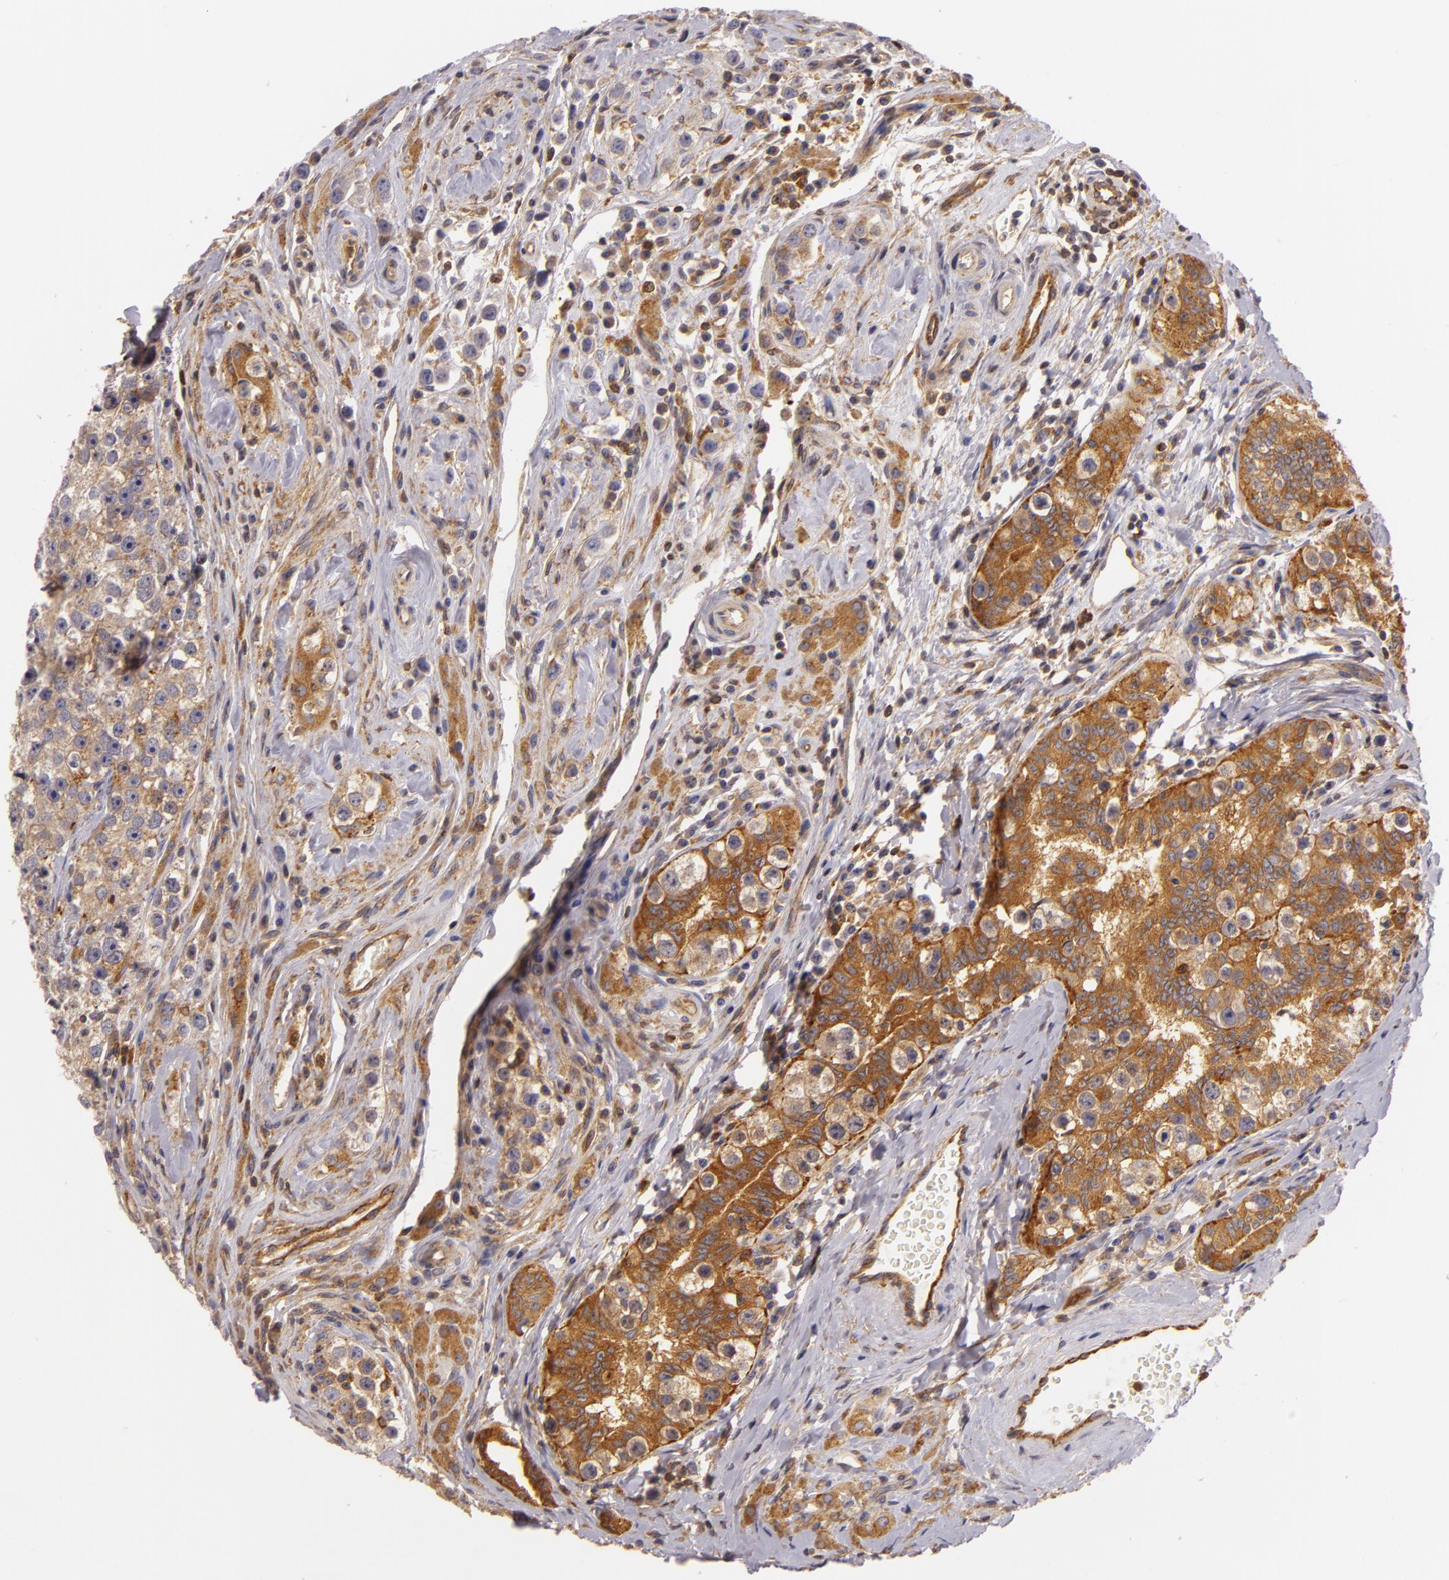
{"staining": {"intensity": "strong", "quantity": ">75%", "location": "cytoplasmic/membranous"}, "tissue": "testis cancer", "cell_type": "Tumor cells", "image_type": "cancer", "snomed": [{"axis": "morphology", "description": "Seminoma, NOS"}, {"axis": "topography", "description": "Testis"}], "caption": "The photomicrograph displays a brown stain indicating the presence of a protein in the cytoplasmic/membranous of tumor cells in seminoma (testis).", "gene": "TOM1", "patient": {"sex": "male", "age": 32}}